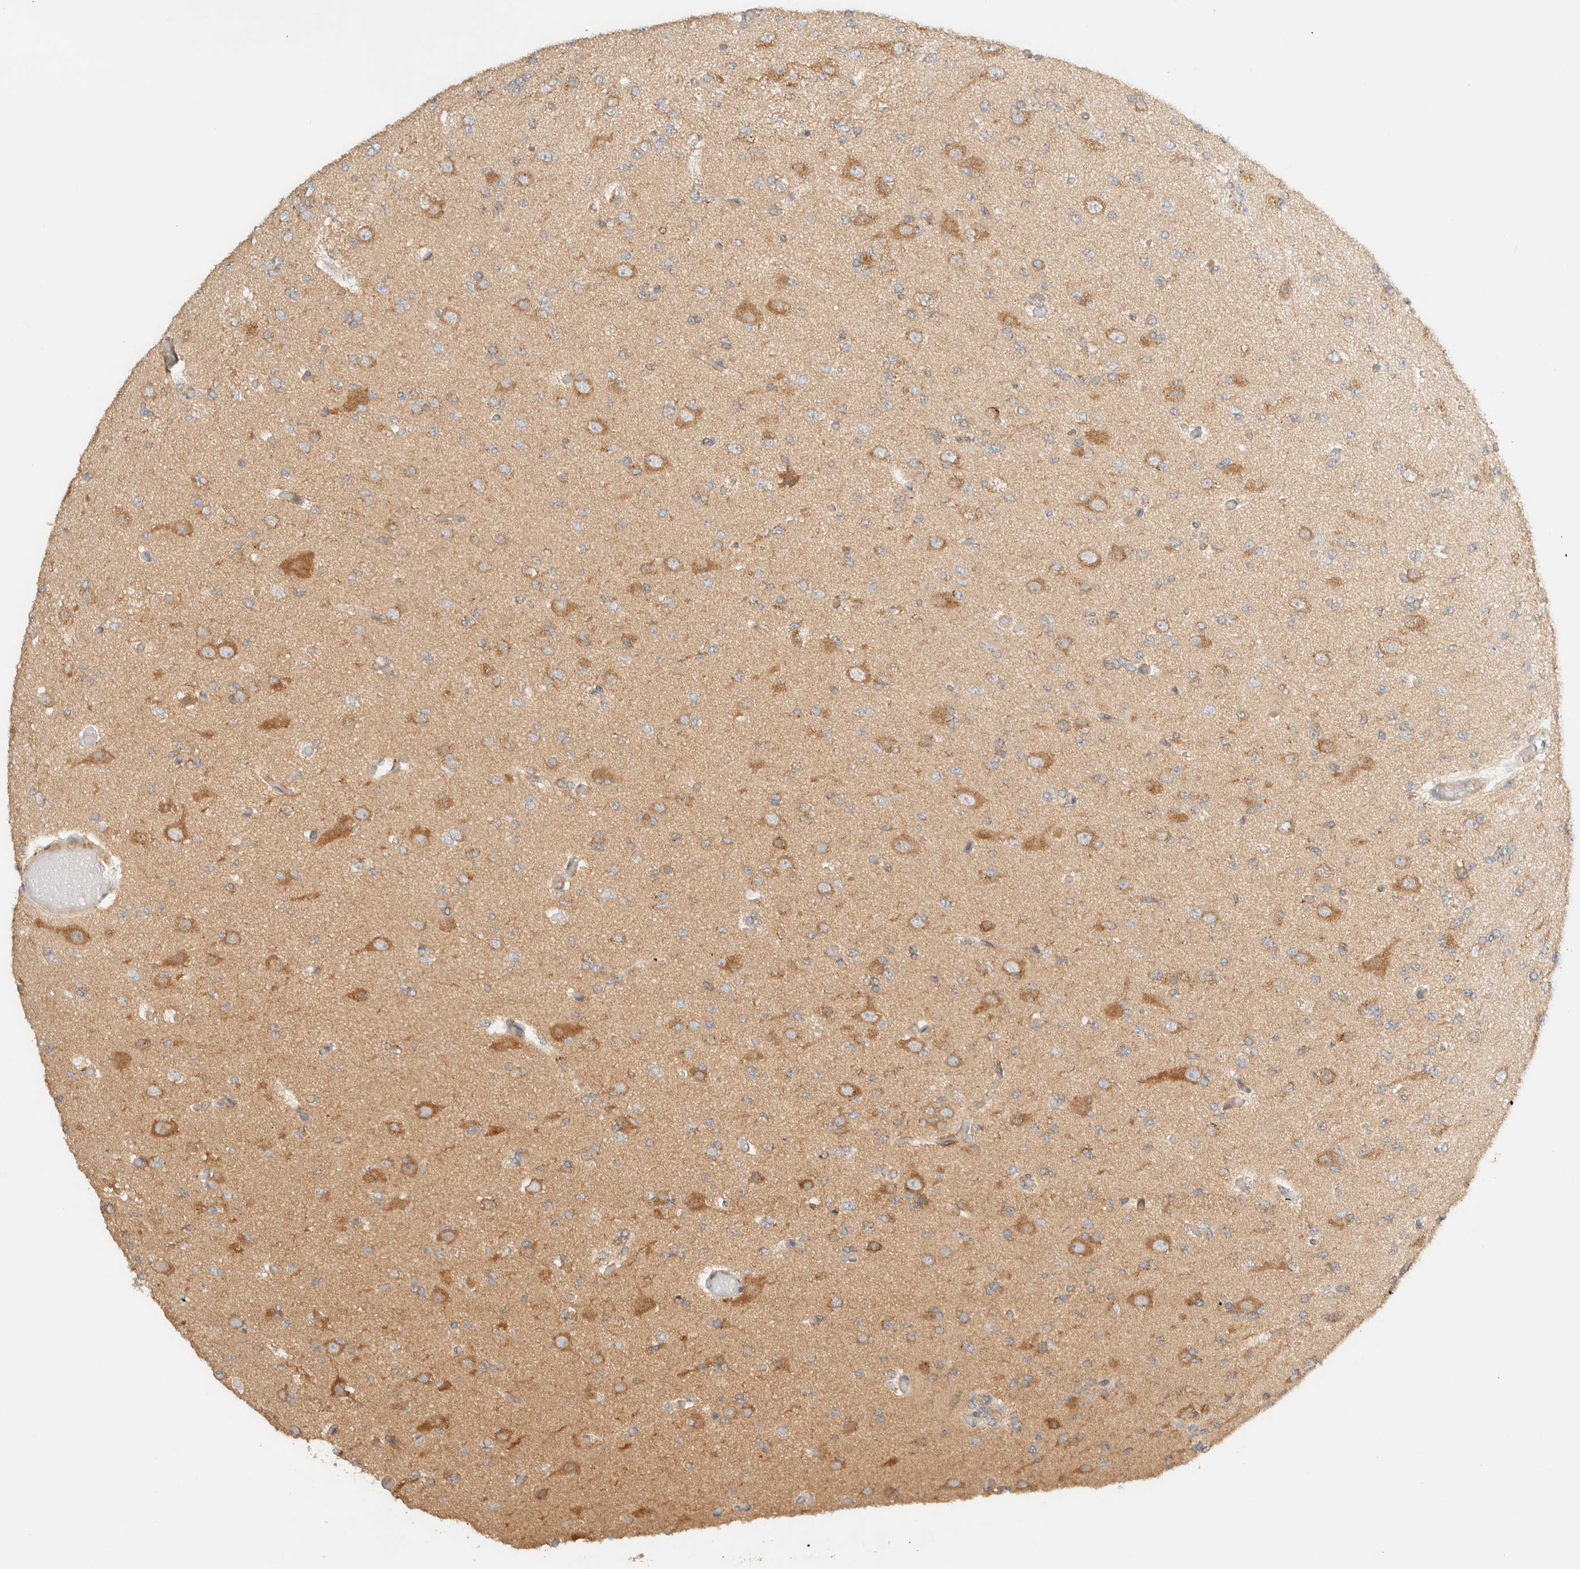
{"staining": {"intensity": "moderate", "quantity": "25%-75%", "location": "cytoplasmic/membranous"}, "tissue": "glioma", "cell_type": "Tumor cells", "image_type": "cancer", "snomed": [{"axis": "morphology", "description": "Glioma, malignant, Low grade"}, {"axis": "topography", "description": "Brain"}], "caption": "Approximately 25%-75% of tumor cells in human malignant glioma (low-grade) reveal moderate cytoplasmic/membranous protein positivity as visualized by brown immunohistochemical staining.", "gene": "ARFGEF1", "patient": {"sex": "female", "age": 22}}